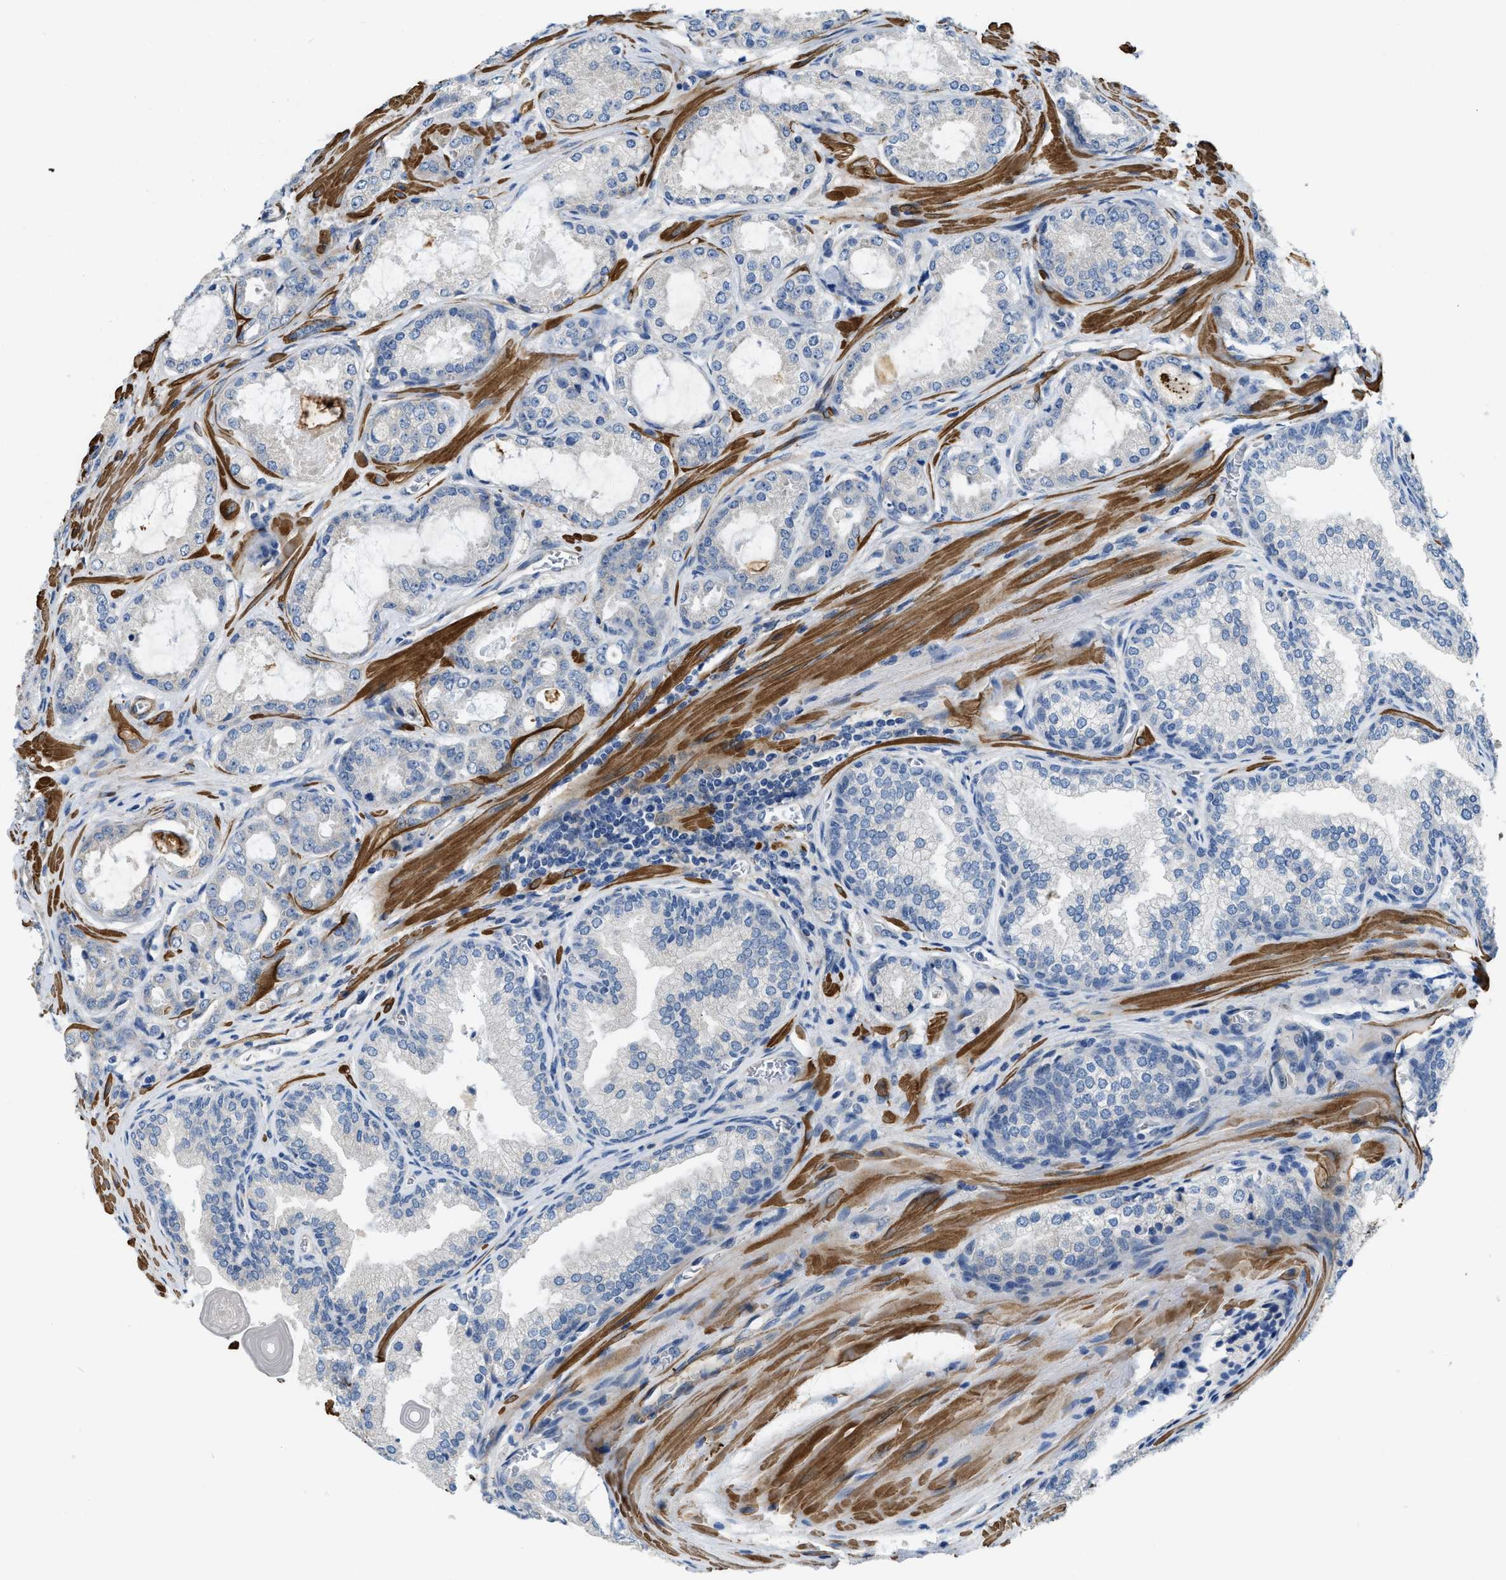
{"staining": {"intensity": "negative", "quantity": "none", "location": "none"}, "tissue": "prostate cancer", "cell_type": "Tumor cells", "image_type": "cancer", "snomed": [{"axis": "morphology", "description": "Adenocarcinoma, High grade"}, {"axis": "topography", "description": "Prostate"}], "caption": "Prostate cancer (high-grade adenocarcinoma) was stained to show a protein in brown. There is no significant staining in tumor cells.", "gene": "BMPR1A", "patient": {"sex": "male", "age": 65}}